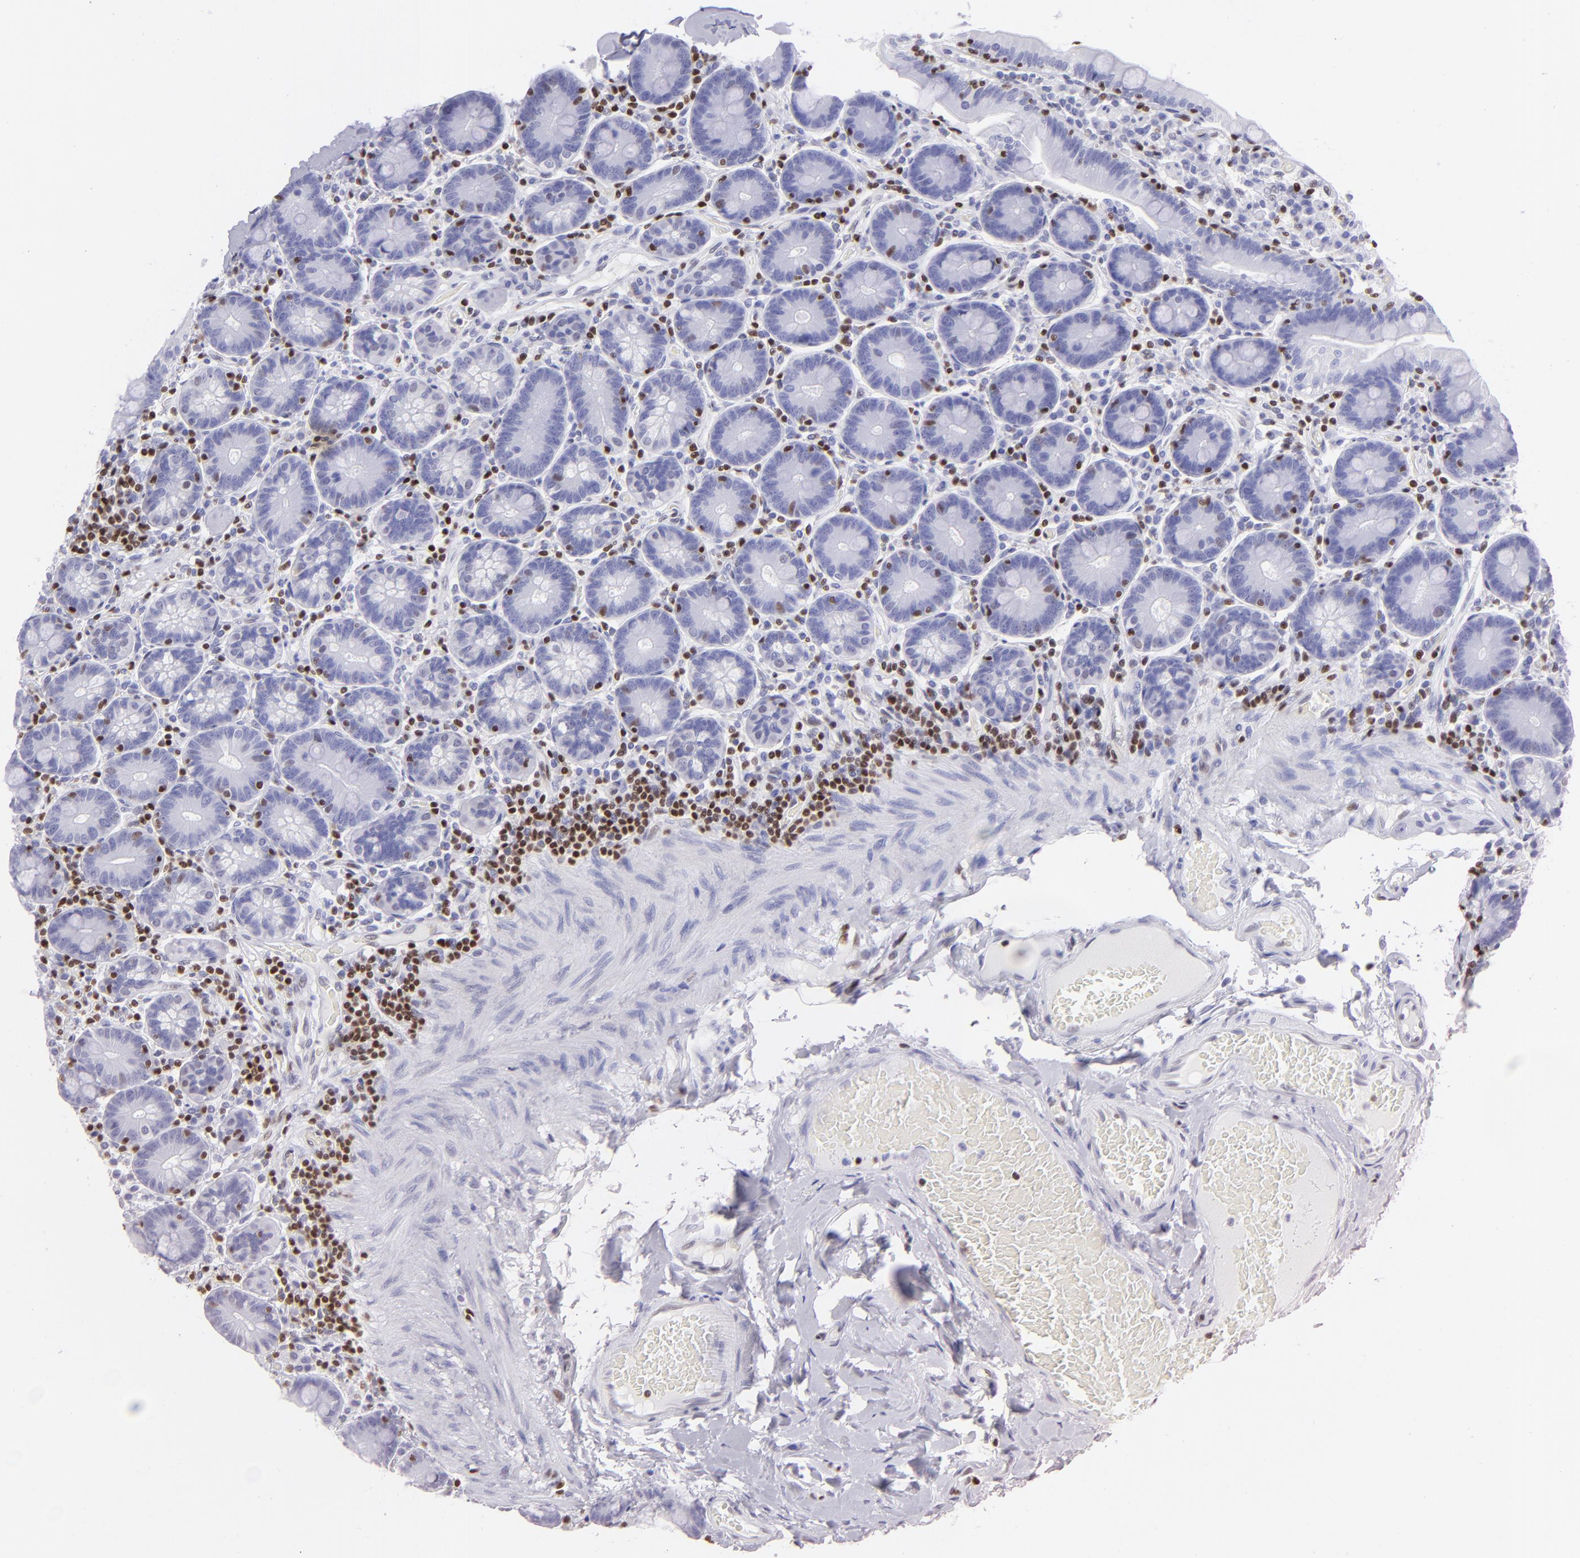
{"staining": {"intensity": "negative", "quantity": "none", "location": "none"}, "tissue": "duodenum", "cell_type": "Glandular cells", "image_type": "normal", "snomed": [{"axis": "morphology", "description": "Normal tissue, NOS"}, {"axis": "topography", "description": "Duodenum"}], "caption": "A high-resolution histopathology image shows immunohistochemistry staining of normal duodenum, which demonstrates no significant staining in glandular cells.", "gene": "ETS1", "patient": {"sex": "male", "age": 66}}